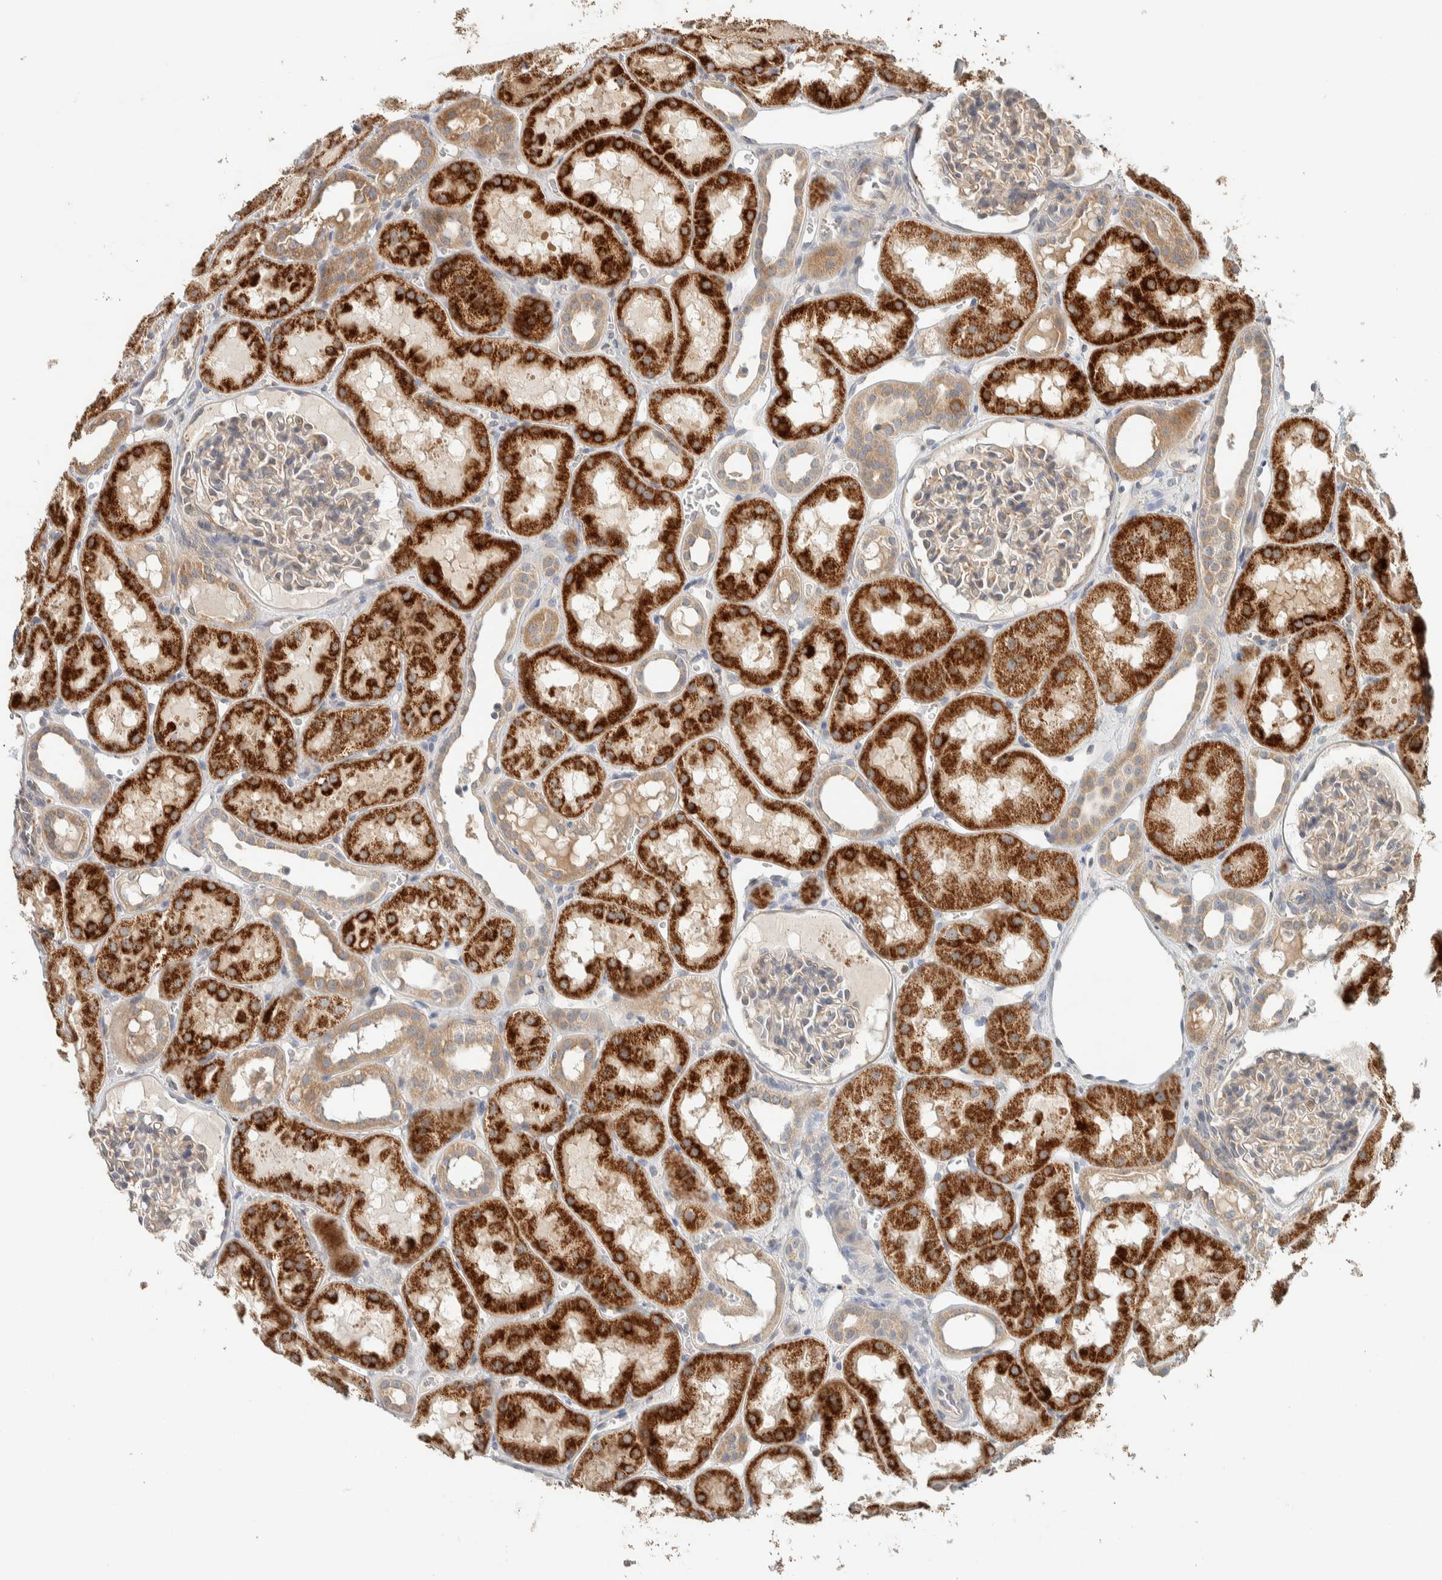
{"staining": {"intensity": "weak", "quantity": "25%-75%", "location": "cytoplasmic/membranous"}, "tissue": "kidney", "cell_type": "Cells in glomeruli", "image_type": "normal", "snomed": [{"axis": "morphology", "description": "Normal tissue, NOS"}, {"axis": "topography", "description": "Kidney"}, {"axis": "topography", "description": "Urinary bladder"}], "caption": "IHC of benign human kidney shows low levels of weak cytoplasmic/membranous expression in about 25%-75% of cells in glomeruli.", "gene": "PDE7B", "patient": {"sex": "male", "age": 16}}